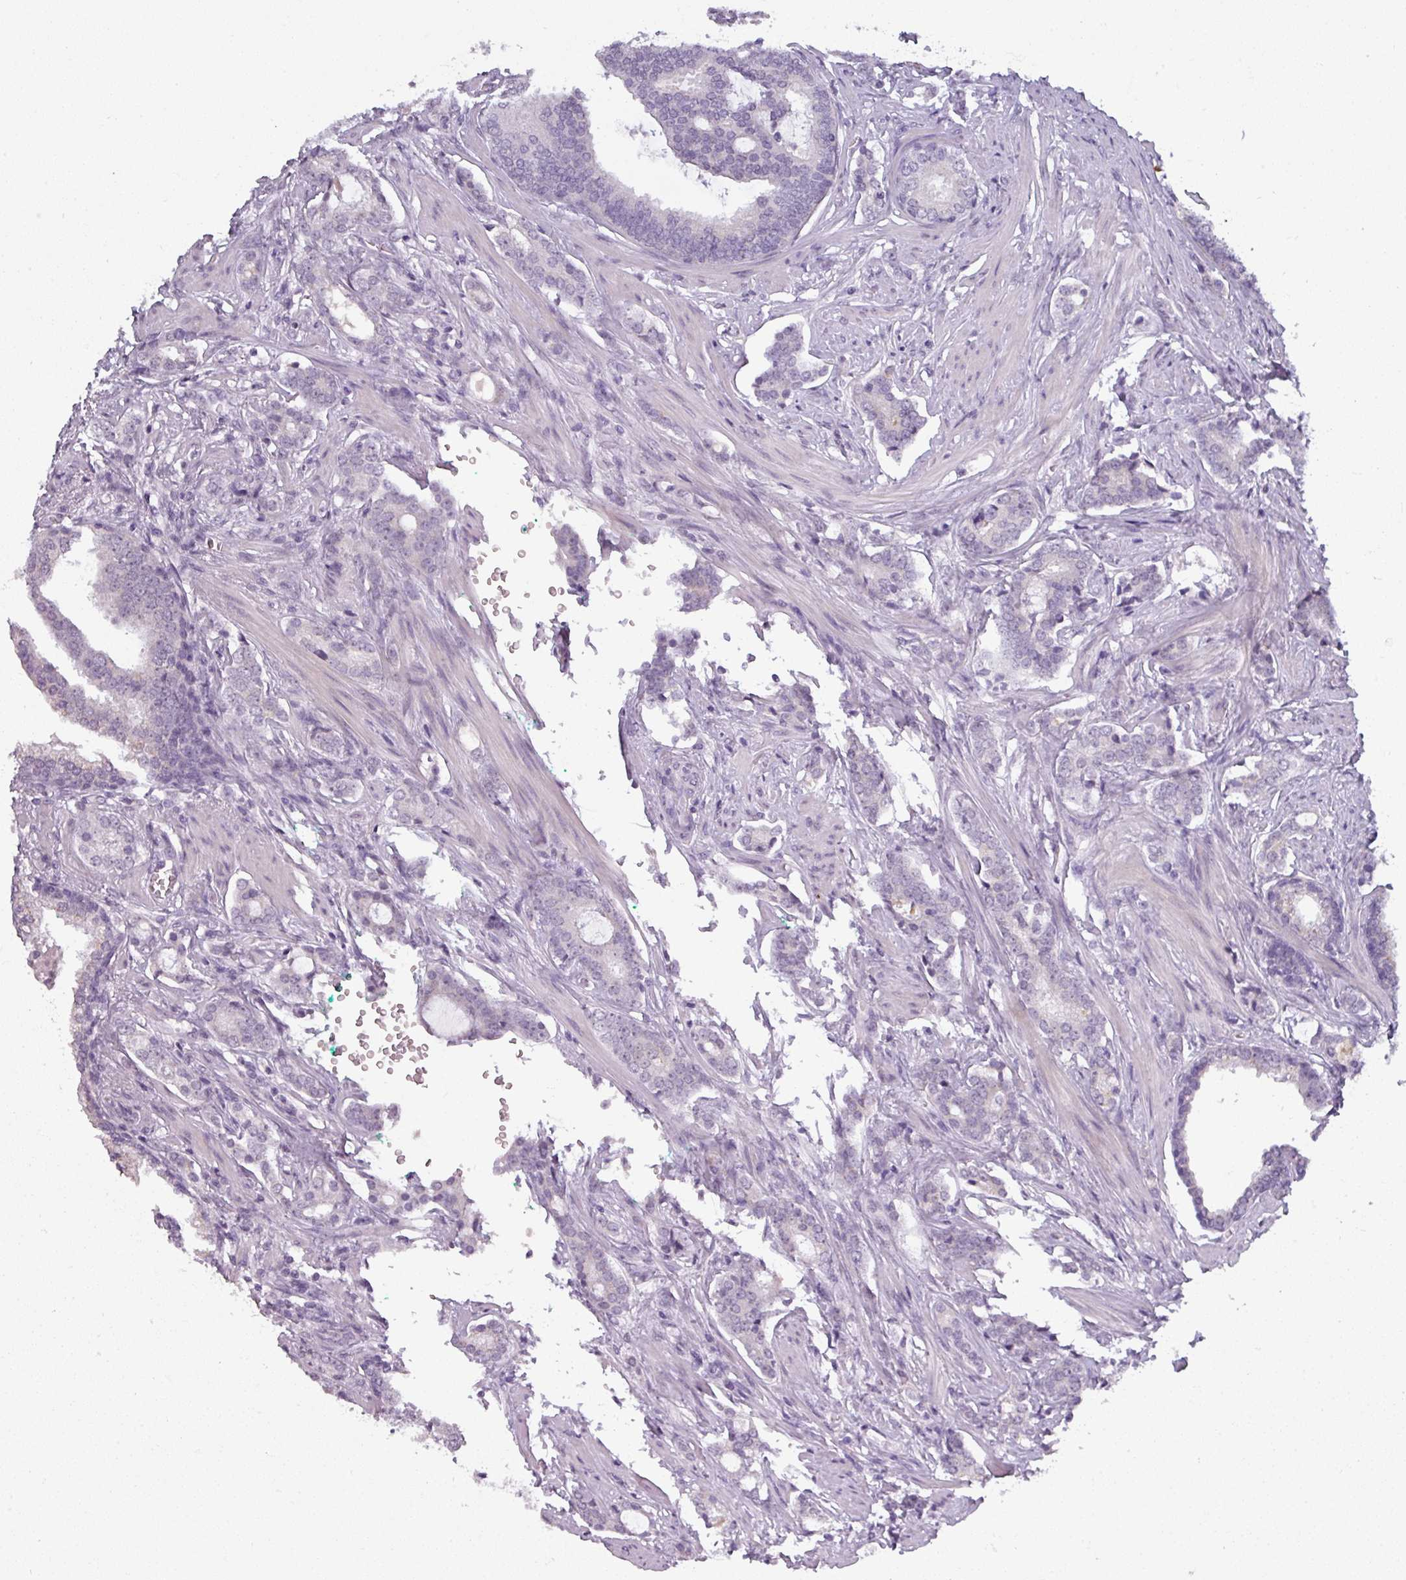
{"staining": {"intensity": "negative", "quantity": "none", "location": "none"}, "tissue": "prostate cancer", "cell_type": "Tumor cells", "image_type": "cancer", "snomed": [{"axis": "morphology", "description": "Adenocarcinoma, High grade"}, {"axis": "topography", "description": "Prostate"}], "caption": "Tumor cells are negative for protein expression in human prostate adenocarcinoma (high-grade).", "gene": "SLC26A9", "patient": {"sex": "male", "age": 63}}